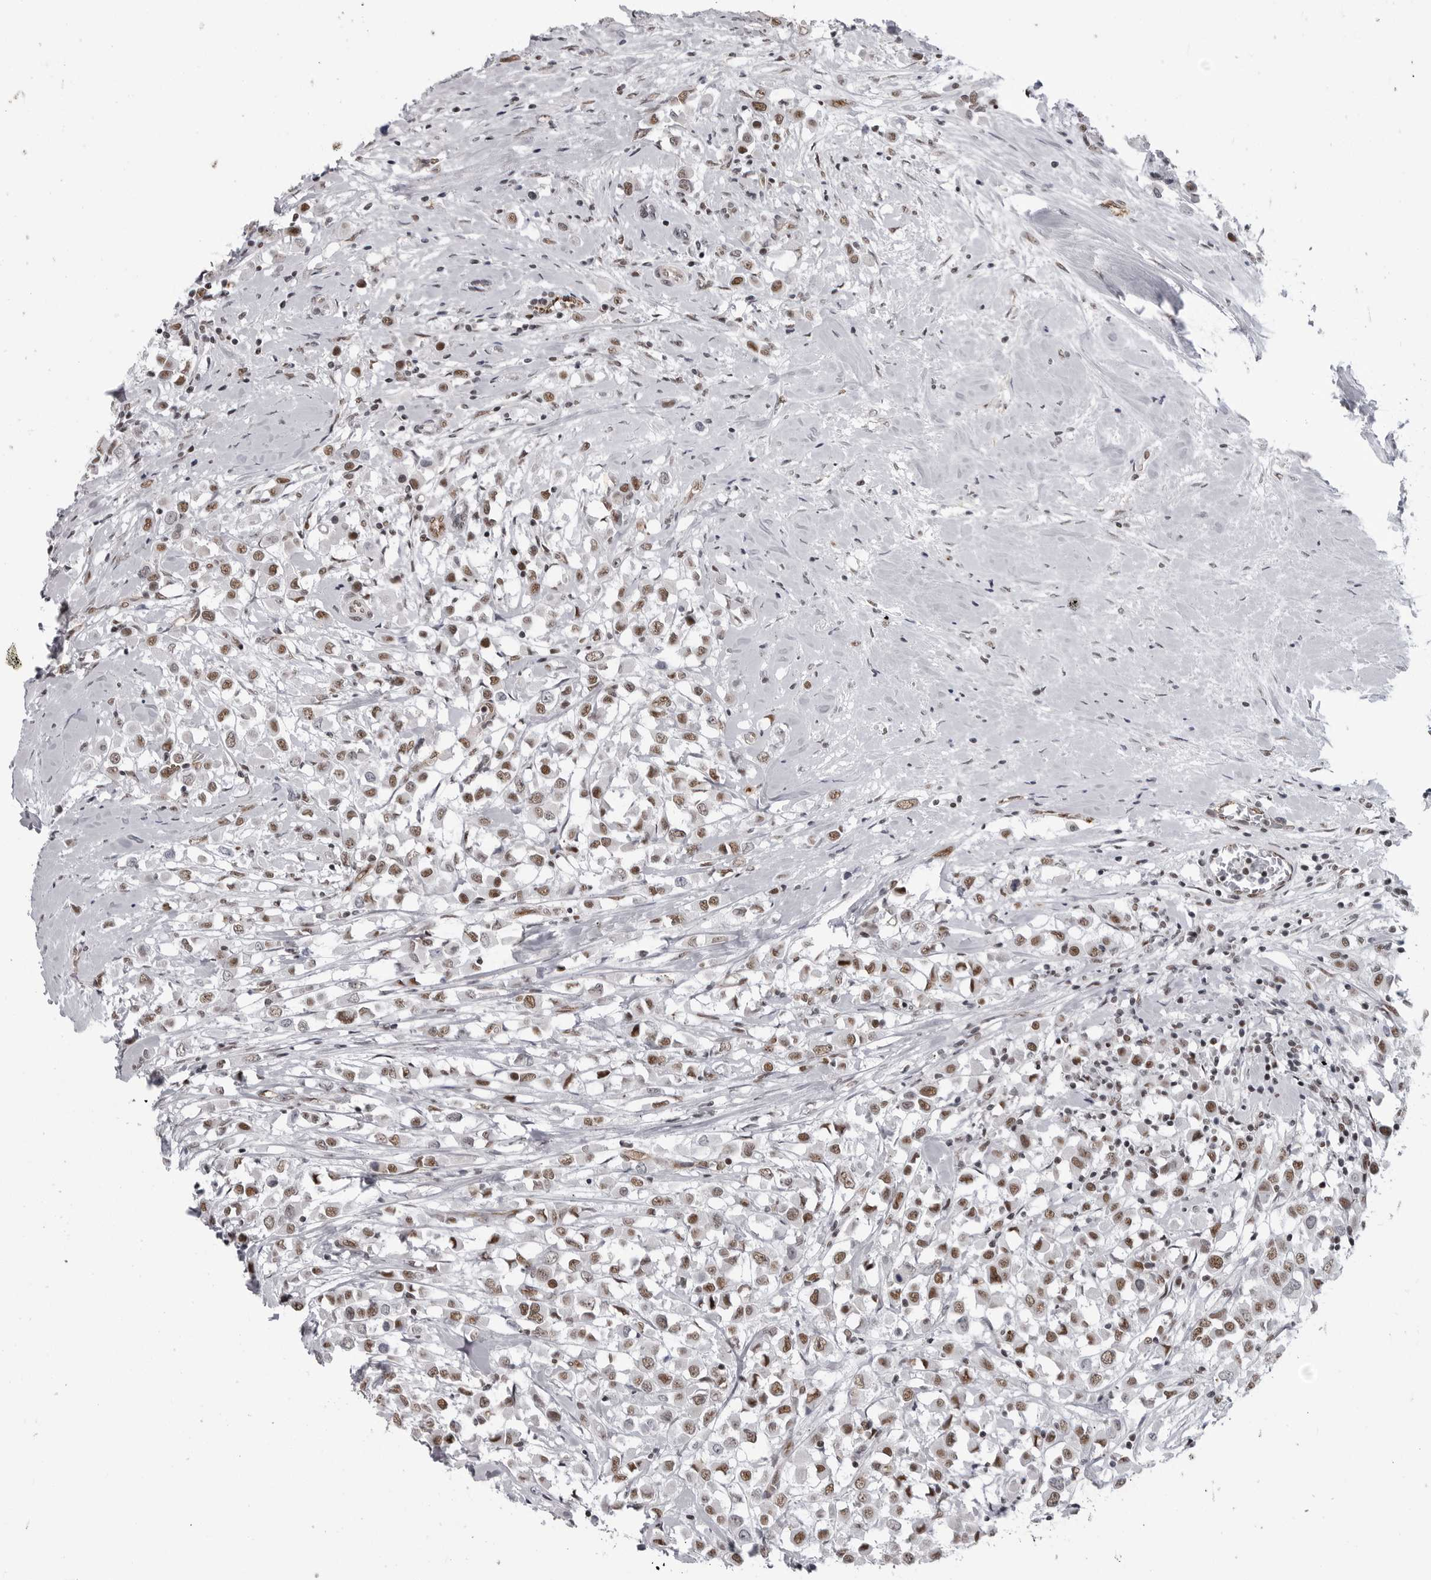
{"staining": {"intensity": "moderate", "quantity": ">75%", "location": "nuclear"}, "tissue": "breast cancer", "cell_type": "Tumor cells", "image_type": "cancer", "snomed": [{"axis": "morphology", "description": "Duct carcinoma"}, {"axis": "topography", "description": "Breast"}], "caption": "Breast intraductal carcinoma stained with DAB IHC shows medium levels of moderate nuclear positivity in approximately >75% of tumor cells. The protein is shown in brown color, while the nuclei are stained blue.", "gene": "RNF26", "patient": {"sex": "female", "age": 61}}